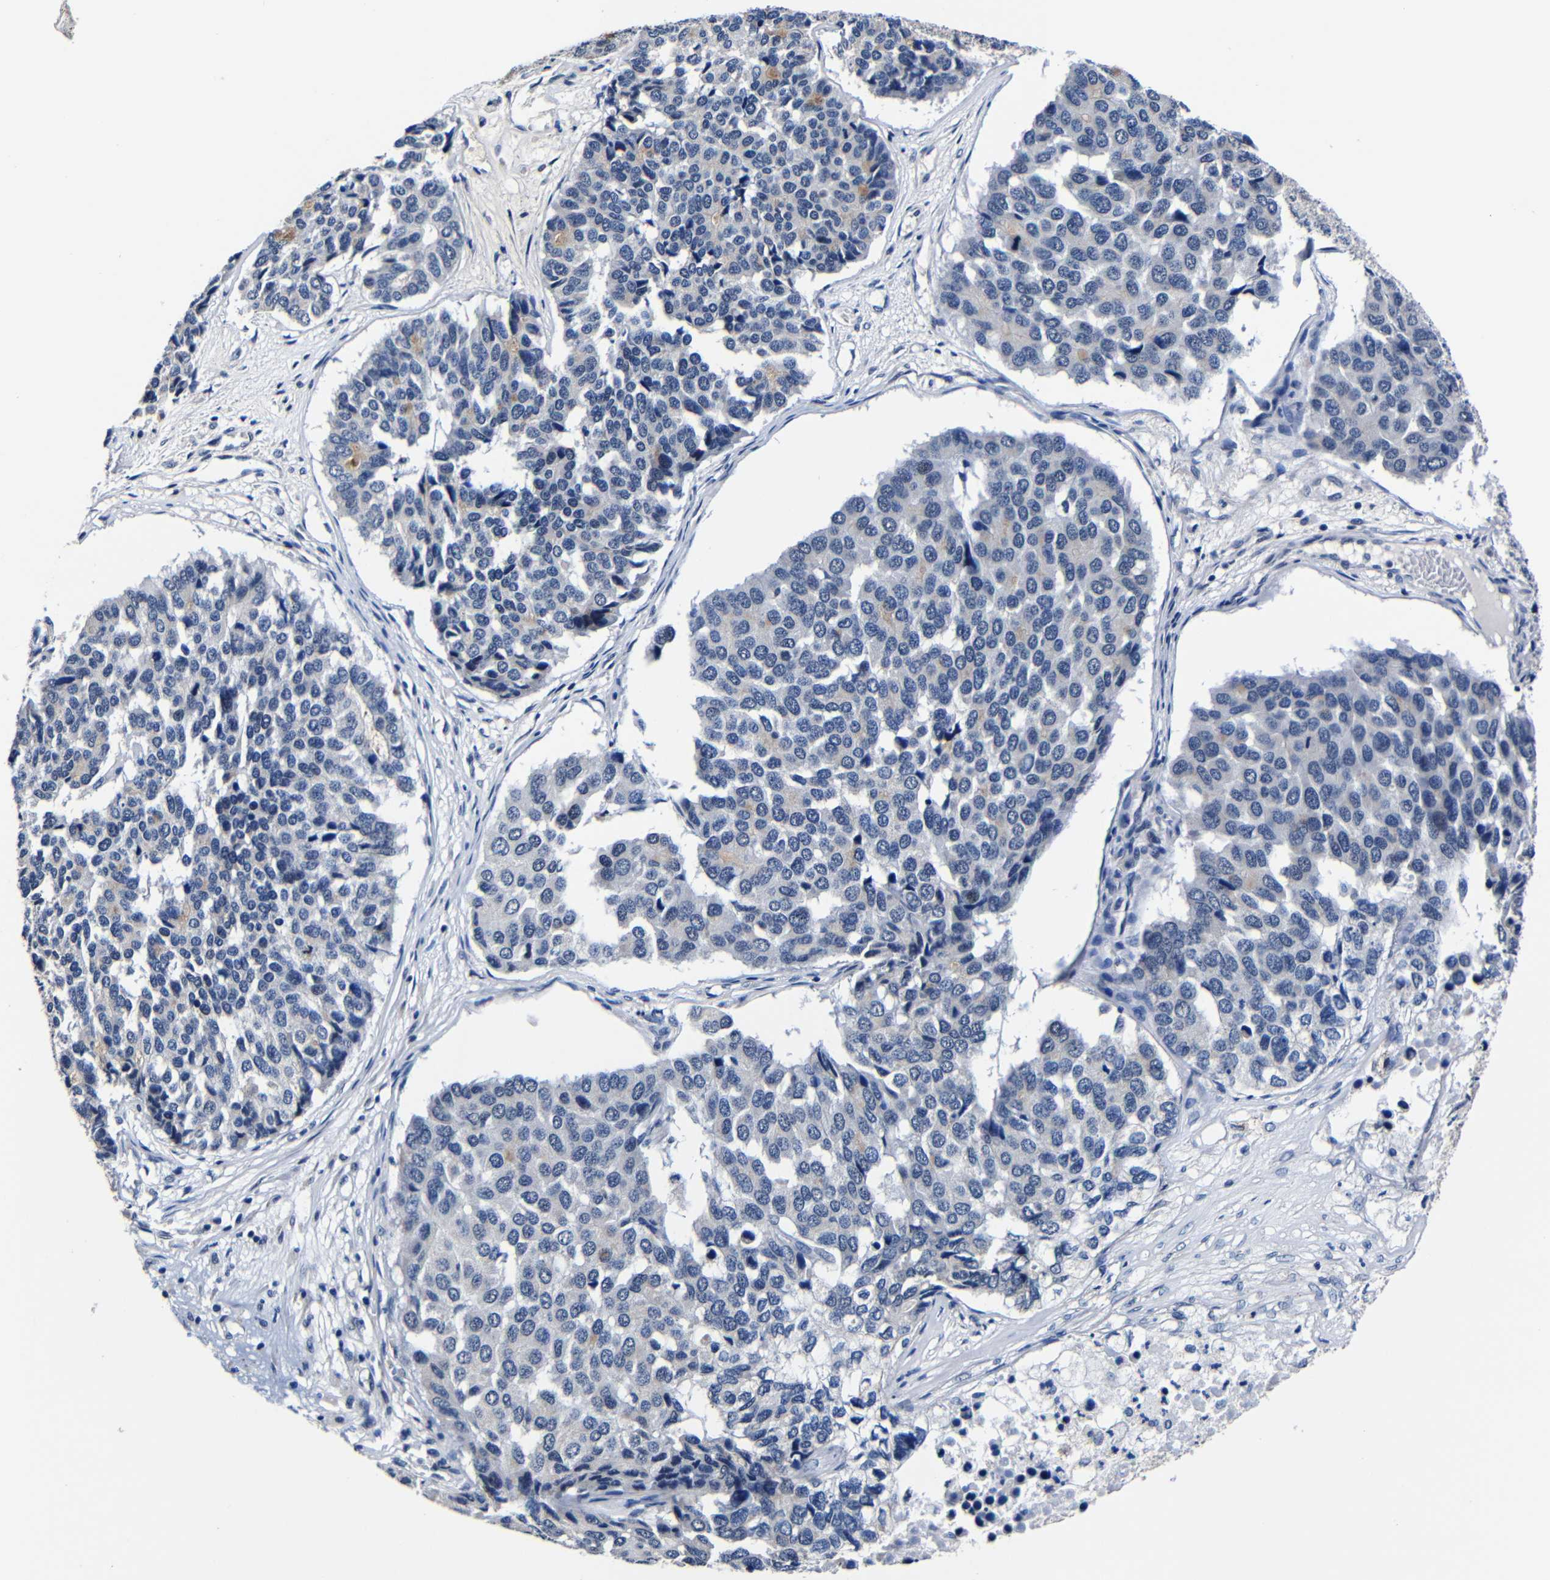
{"staining": {"intensity": "weak", "quantity": "<25%", "location": "cytoplasmic/membranous"}, "tissue": "pancreatic cancer", "cell_type": "Tumor cells", "image_type": "cancer", "snomed": [{"axis": "morphology", "description": "Adenocarcinoma, NOS"}, {"axis": "topography", "description": "Pancreas"}], "caption": "IHC micrograph of neoplastic tissue: pancreatic cancer stained with DAB (3,3'-diaminobenzidine) demonstrates no significant protein staining in tumor cells. Nuclei are stained in blue.", "gene": "DEPP1", "patient": {"sex": "male", "age": 50}}